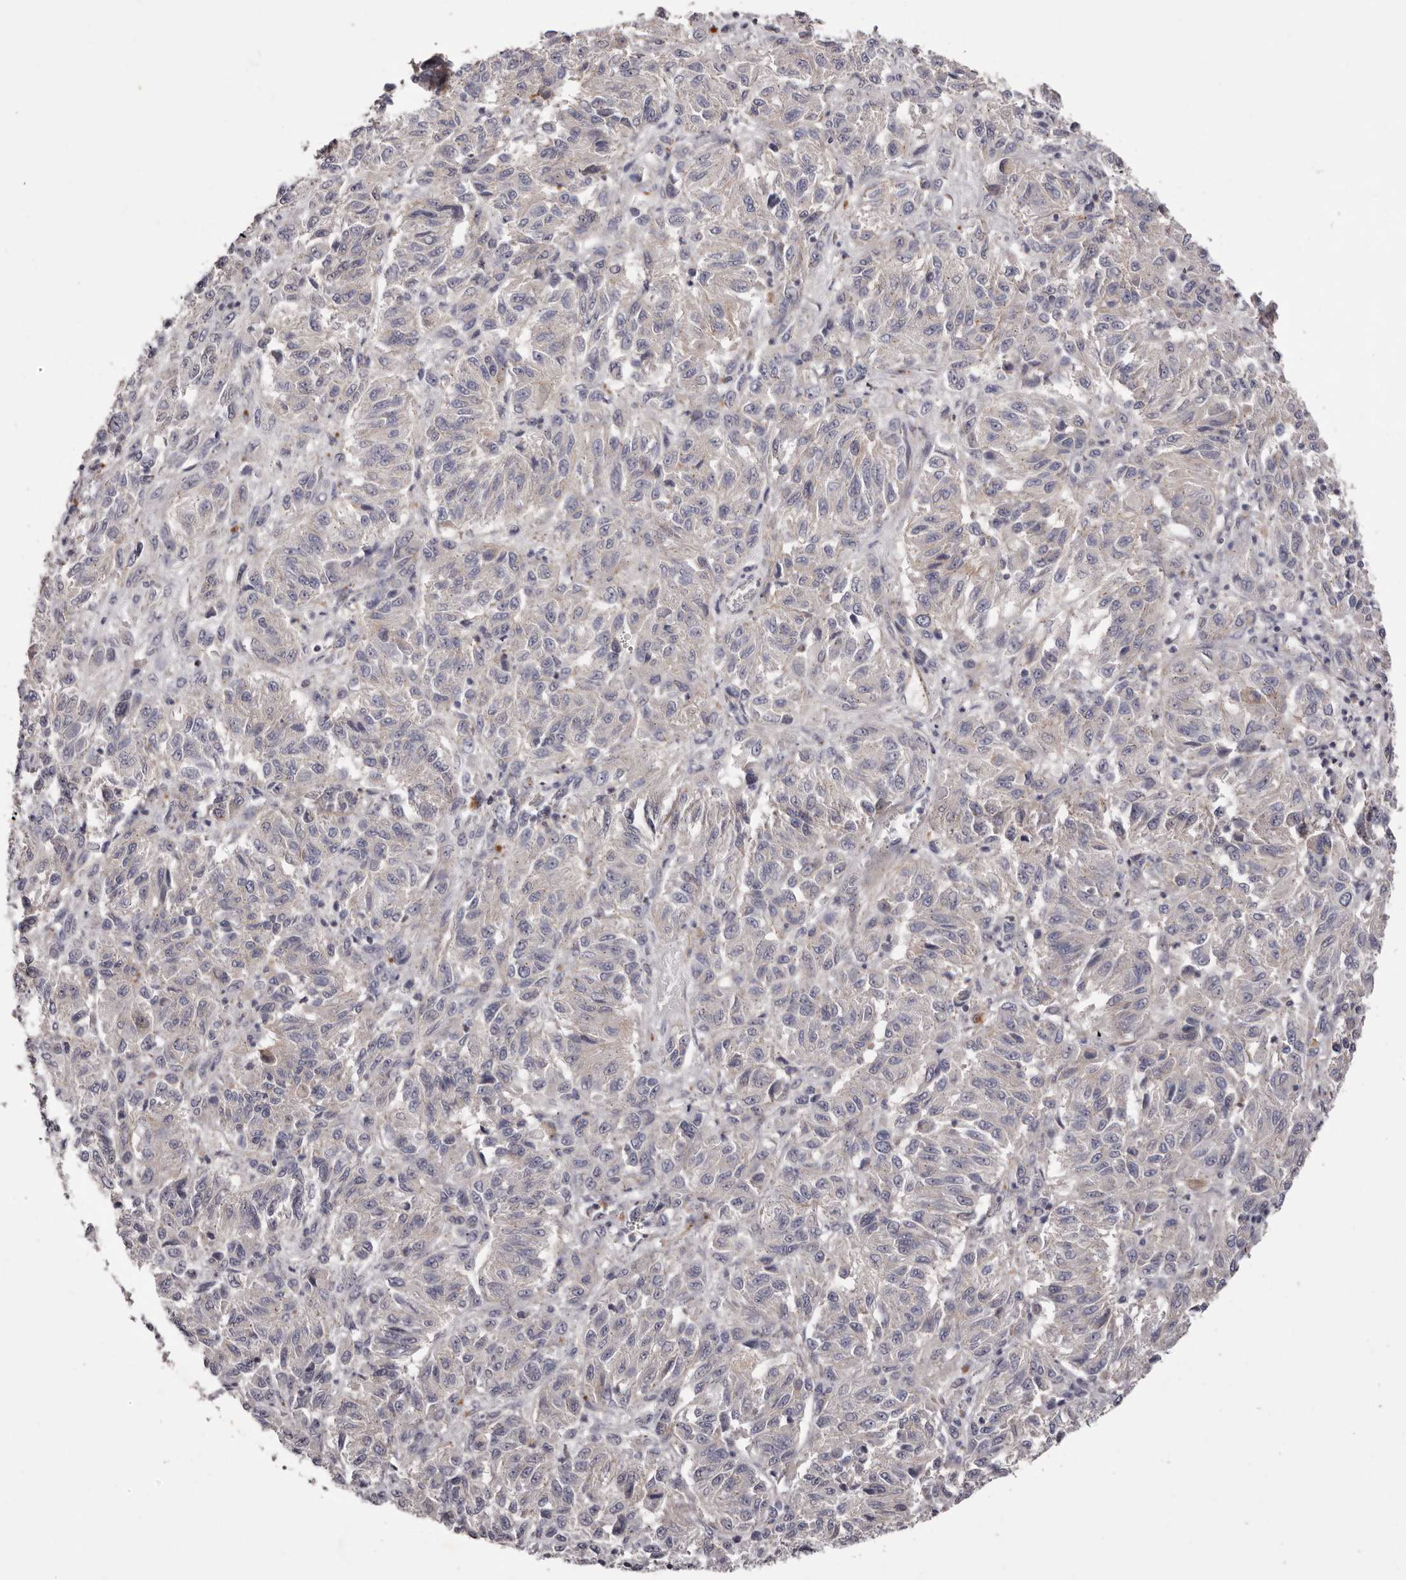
{"staining": {"intensity": "negative", "quantity": "none", "location": "none"}, "tissue": "melanoma", "cell_type": "Tumor cells", "image_type": "cancer", "snomed": [{"axis": "morphology", "description": "Malignant melanoma, Metastatic site"}, {"axis": "topography", "description": "Lung"}], "caption": "There is no significant expression in tumor cells of malignant melanoma (metastatic site). Brightfield microscopy of immunohistochemistry (IHC) stained with DAB (brown) and hematoxylin (blue), captured at high magnification.", "gene": "PEG10", "patient": {"sex": "male", "age": 64}}